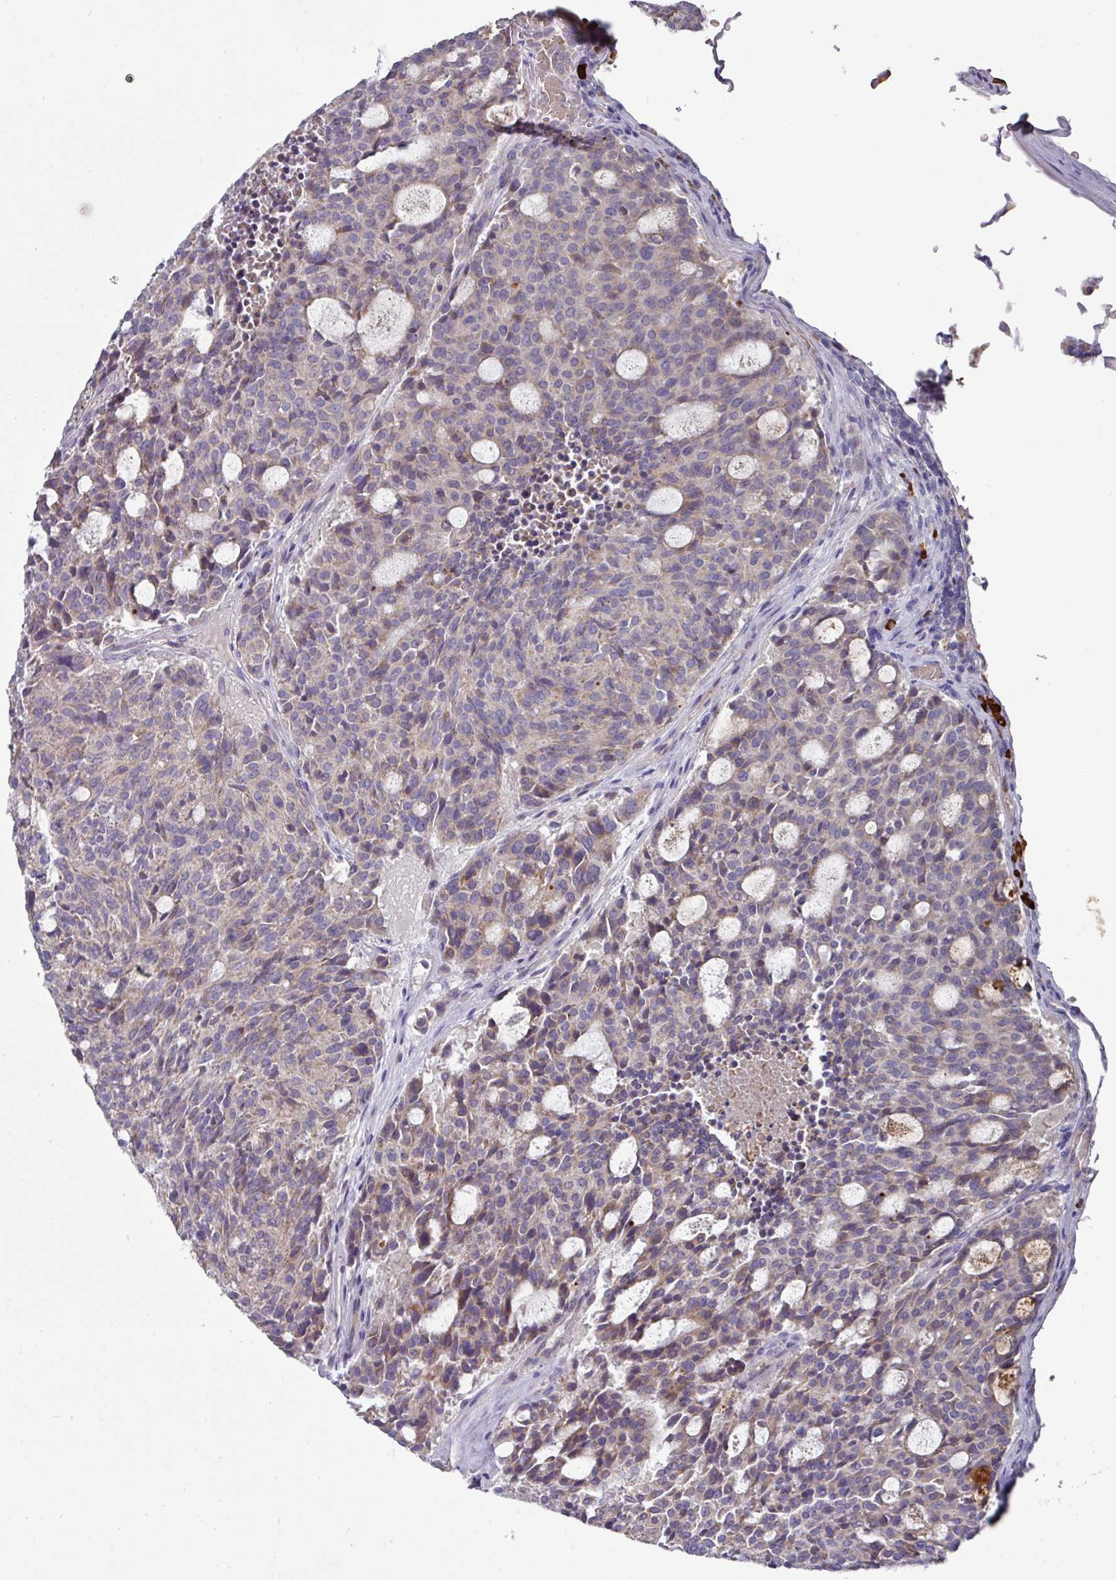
{"staining": {"intensity": "weak", "quantity": "25%-75%", "location": "cytoplasmic/membranous"}, "tissue": "carcinoid", "cell_type": "Tumor cells", "image_type": "cancer", "snomed": [{"axis": "morphology", "description": "Carcinoid, malignant, NOS"}, {"axis": "topography", "description": "Pancreas"}], "caption": "Tumor cells show low levels of weak cytoplasmic/membranous positivity in approximately 25%-75% of cells in malignant carcinoid.", "gene": "IL4R", "patient": {"sex": "female", "age": 54}}